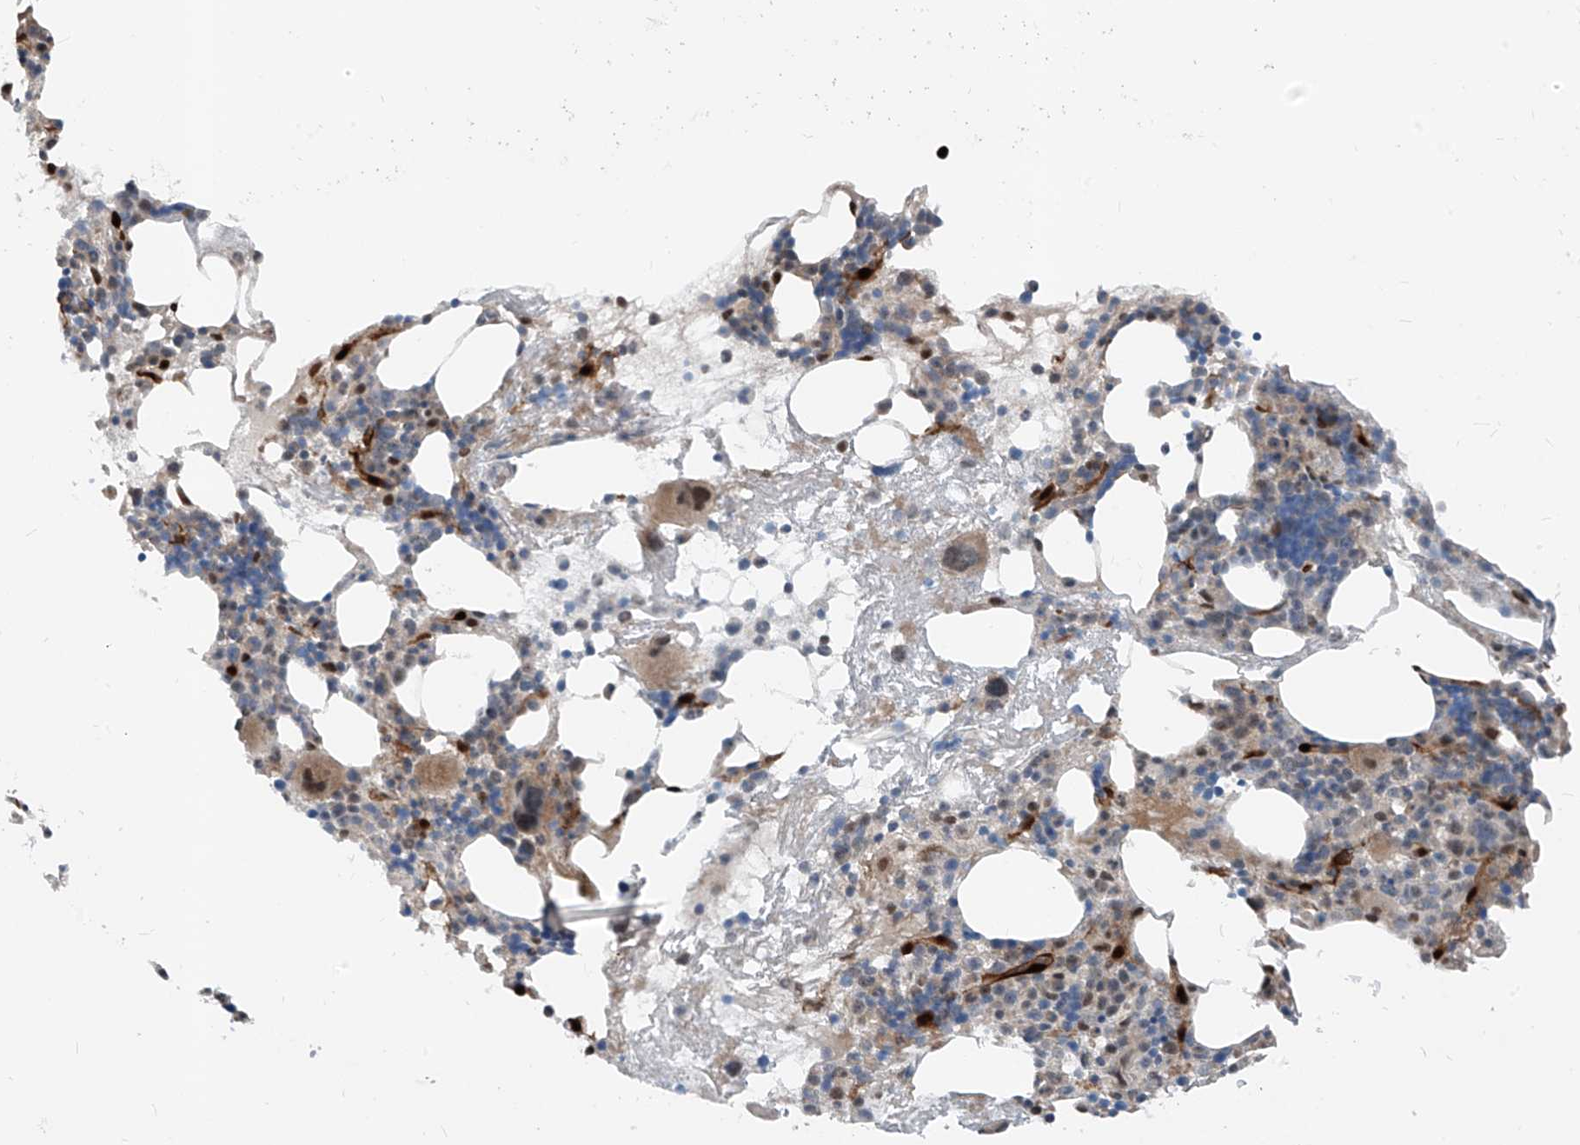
{"staining": {"intensity": "moderate", "quantity": "<25%", "location": "nuclear"}, "tissue": "bone marrow", "cell_type": "Hematopoietic cells", "image_type": "normal", "snomed": [{"axis": "morphology", "description": "Normal tissue, NOS"}, {"axis": "morphology", "description": "Inflammation, NOS"}, {"axis": "topography", "description": "Bone marrow"}], "caption": "The histopathology image reveals immunohistochemical staining of normal bone marrow. There is moderate nuclear positivity is appreciated in approximately <25% of hematopoietic cells. The staining was performed using DAB (3,3'-diaminobenzidine), with brown indicating positive protein expression. Nuclei are stained blue with hematoxylin.", "gene": "RBP7", "patient": {"sex": "female", "age": 77}}